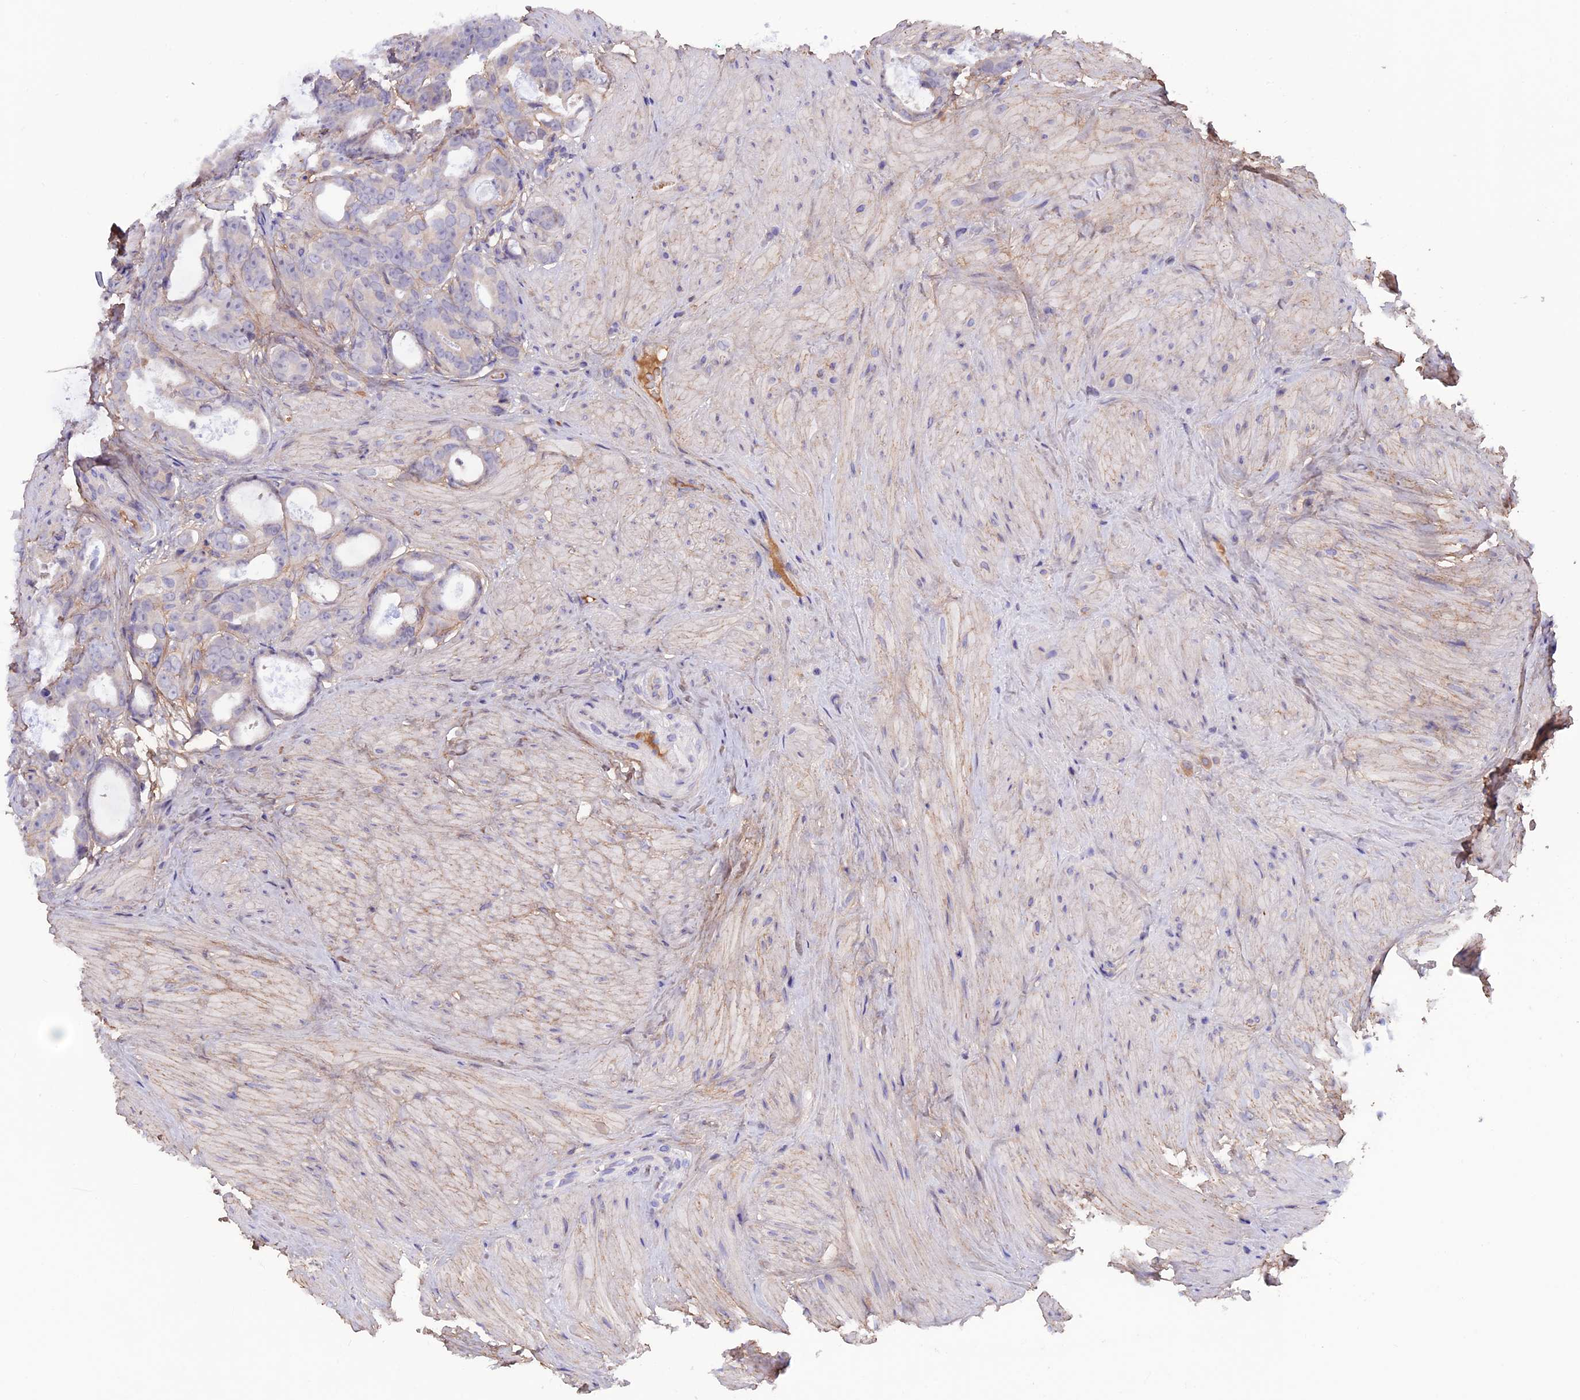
{"staining": {"intensity": "negative", "quantity": "none", "location": "none"}, "tissue": "prostate cancer", "cell_type": "Tumor cells", "image_type": "cancer", "snomed": [{"axis": "morphology", "description": "Adenocarcinoma, Low grade"}, {"axis": "topography", "description": "Prostate"}], "caption": "This is a histopathology image of immunohistochemistry staining of prostate cancer, which shows no positivity in tumor cells.", "gene": "COL4A3", "patient": {"sex": "male", "age": 71}}